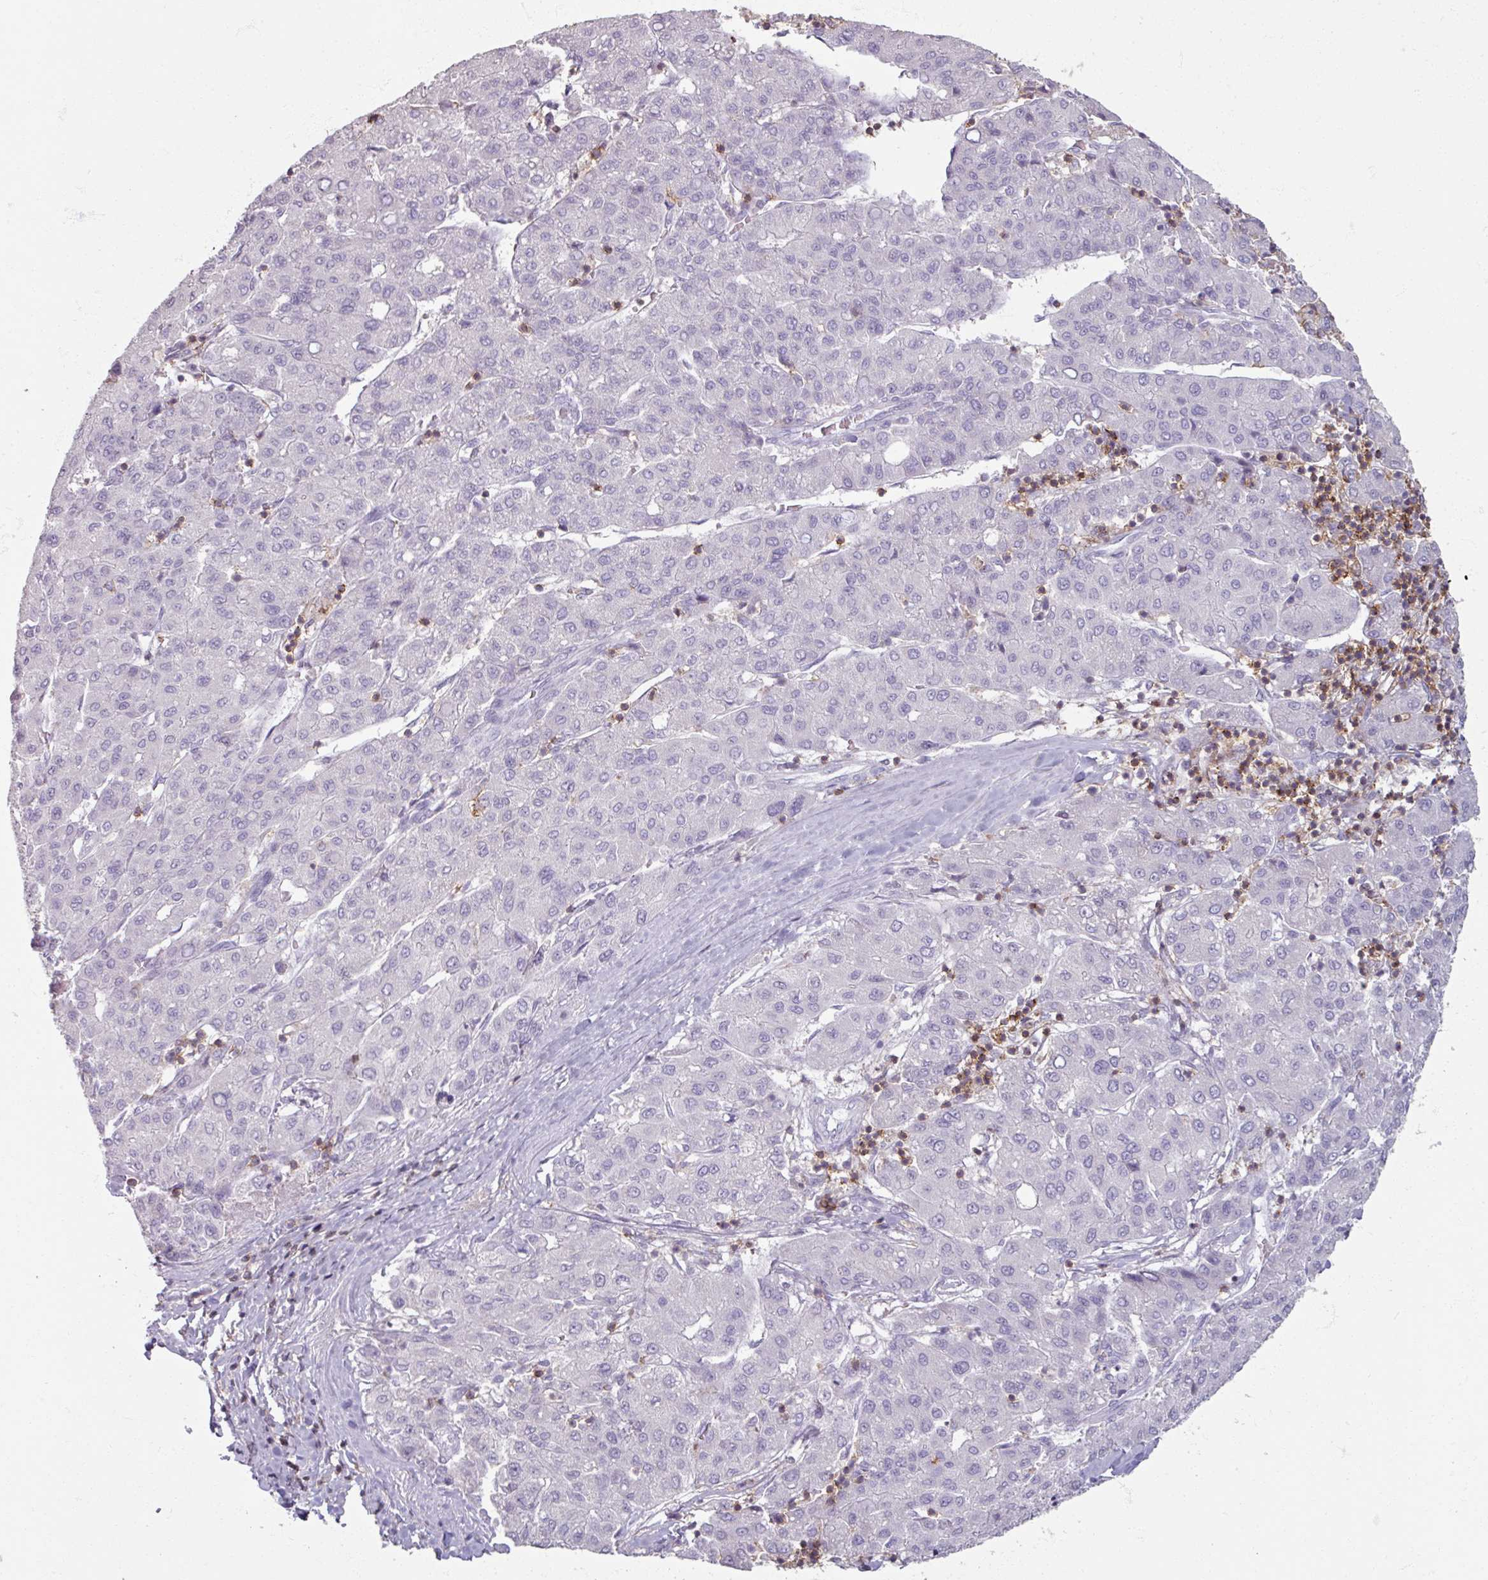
{"staining": {"intensity": "negative", "quantity": "none", "location": "none"}, "tissue": "liver cancer", "cell_type": "Tumor cells", "image_type": "cancer", "snomed": [{"axis": "morphology", "description": "Carcinoma, Hepatocellular, NOS"}, {"axis": "topography", "description": "Liver"}], "caption": "Immunohistochemical staining of human liver hepatocellular carcinoma reveals no significant positivity in tumor cells.", "gene": "PTPRC", "patient": {"sex": "male", "age": 65}}